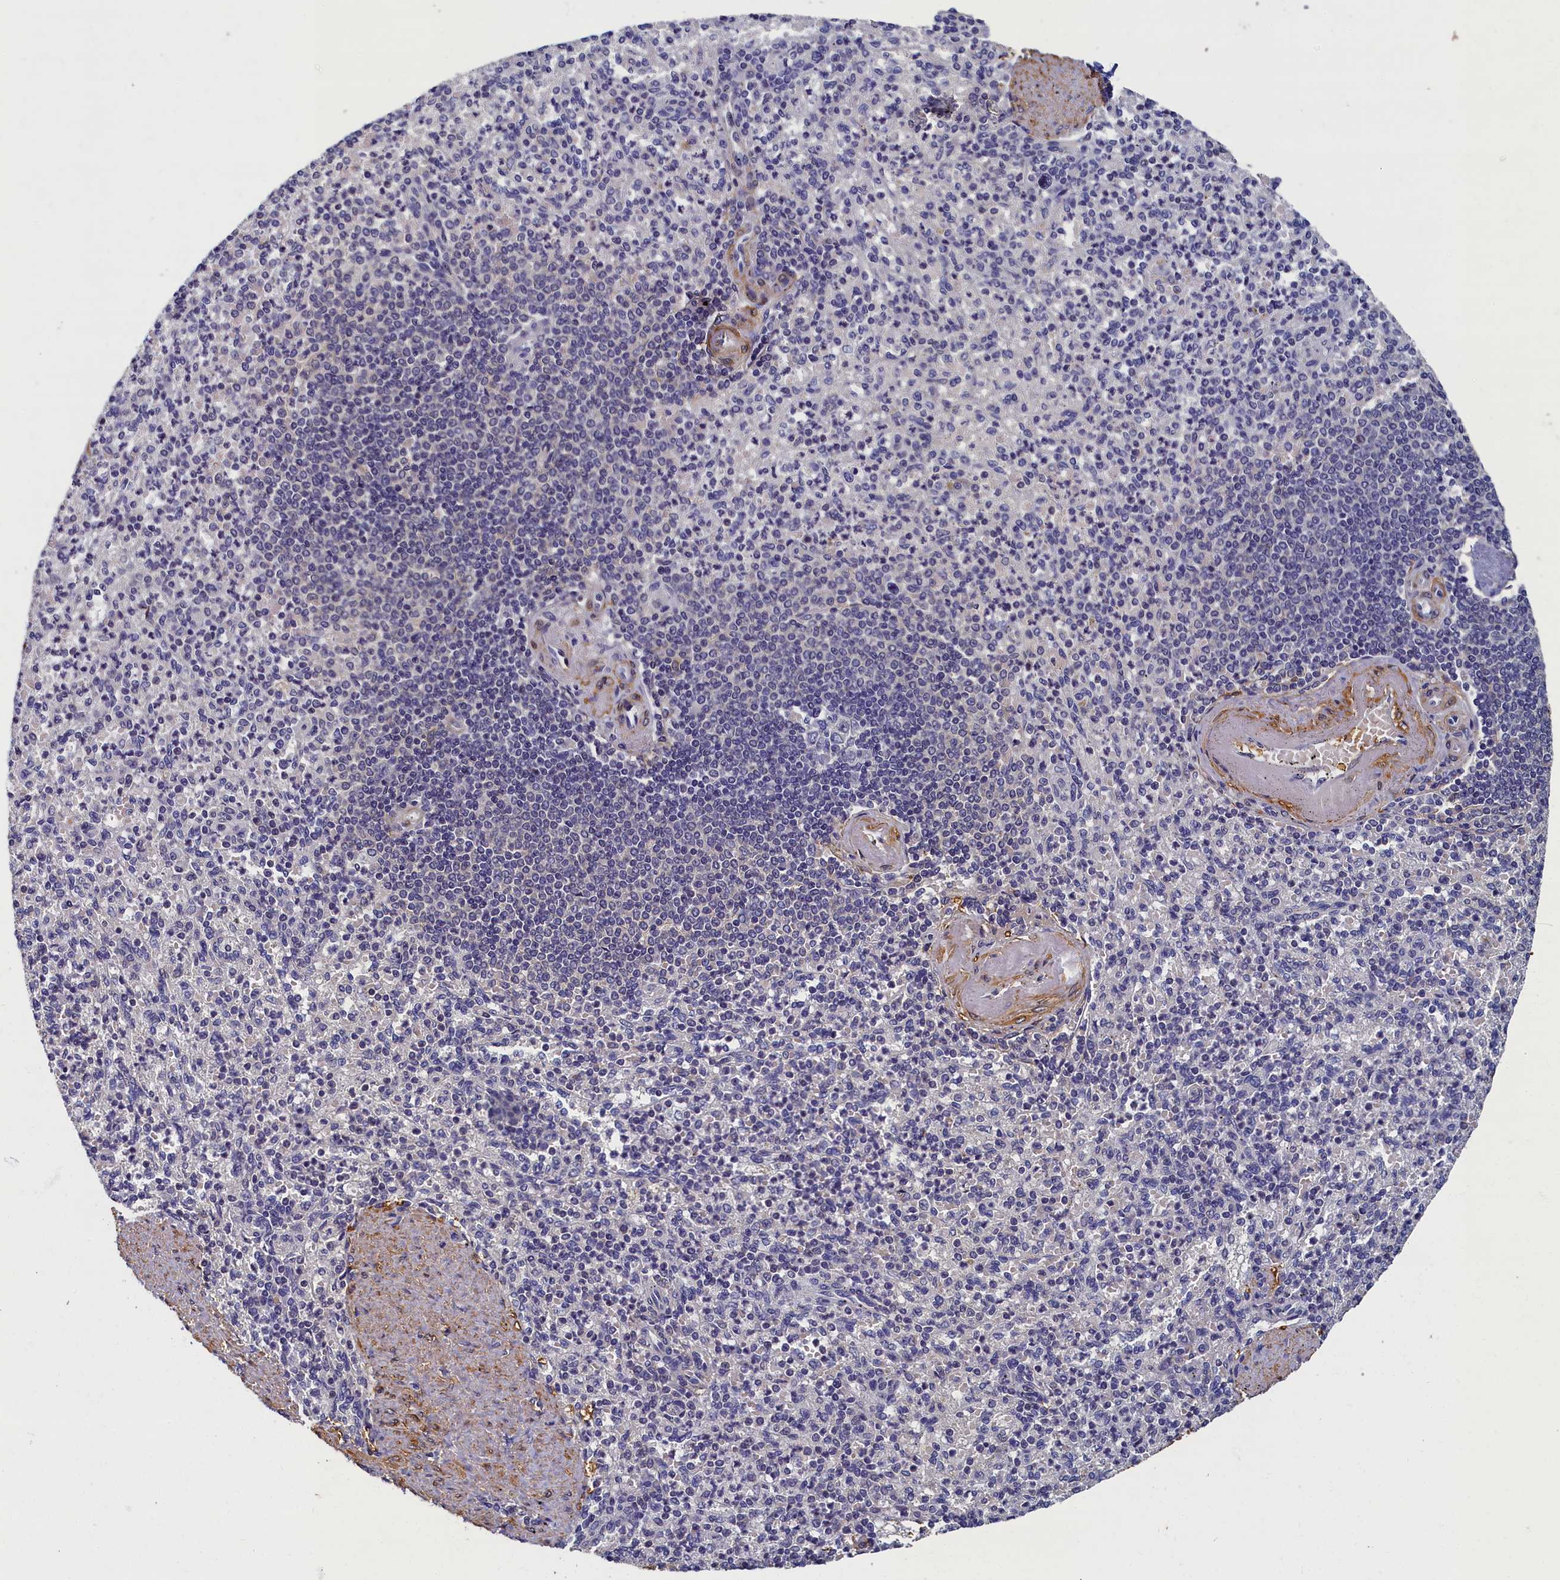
{"staining": {"intensity": "negative", "quantity": "none", "location": "none"}, "tissue": "spleen", "cell_type": "Cells in red pulp", "image_type": "normal", "snomed": [{"axis": "morphology", "description": "Normal tissue, NOS"}, {"axis": "topography", "description": "Spleen"}], "caption": "Human spleen stained for a protein using immunohistochemistry exhibits no staining in cells in red pulp.", "gene": "TBCB", "patient": {"sex": "female", "age": 74}}